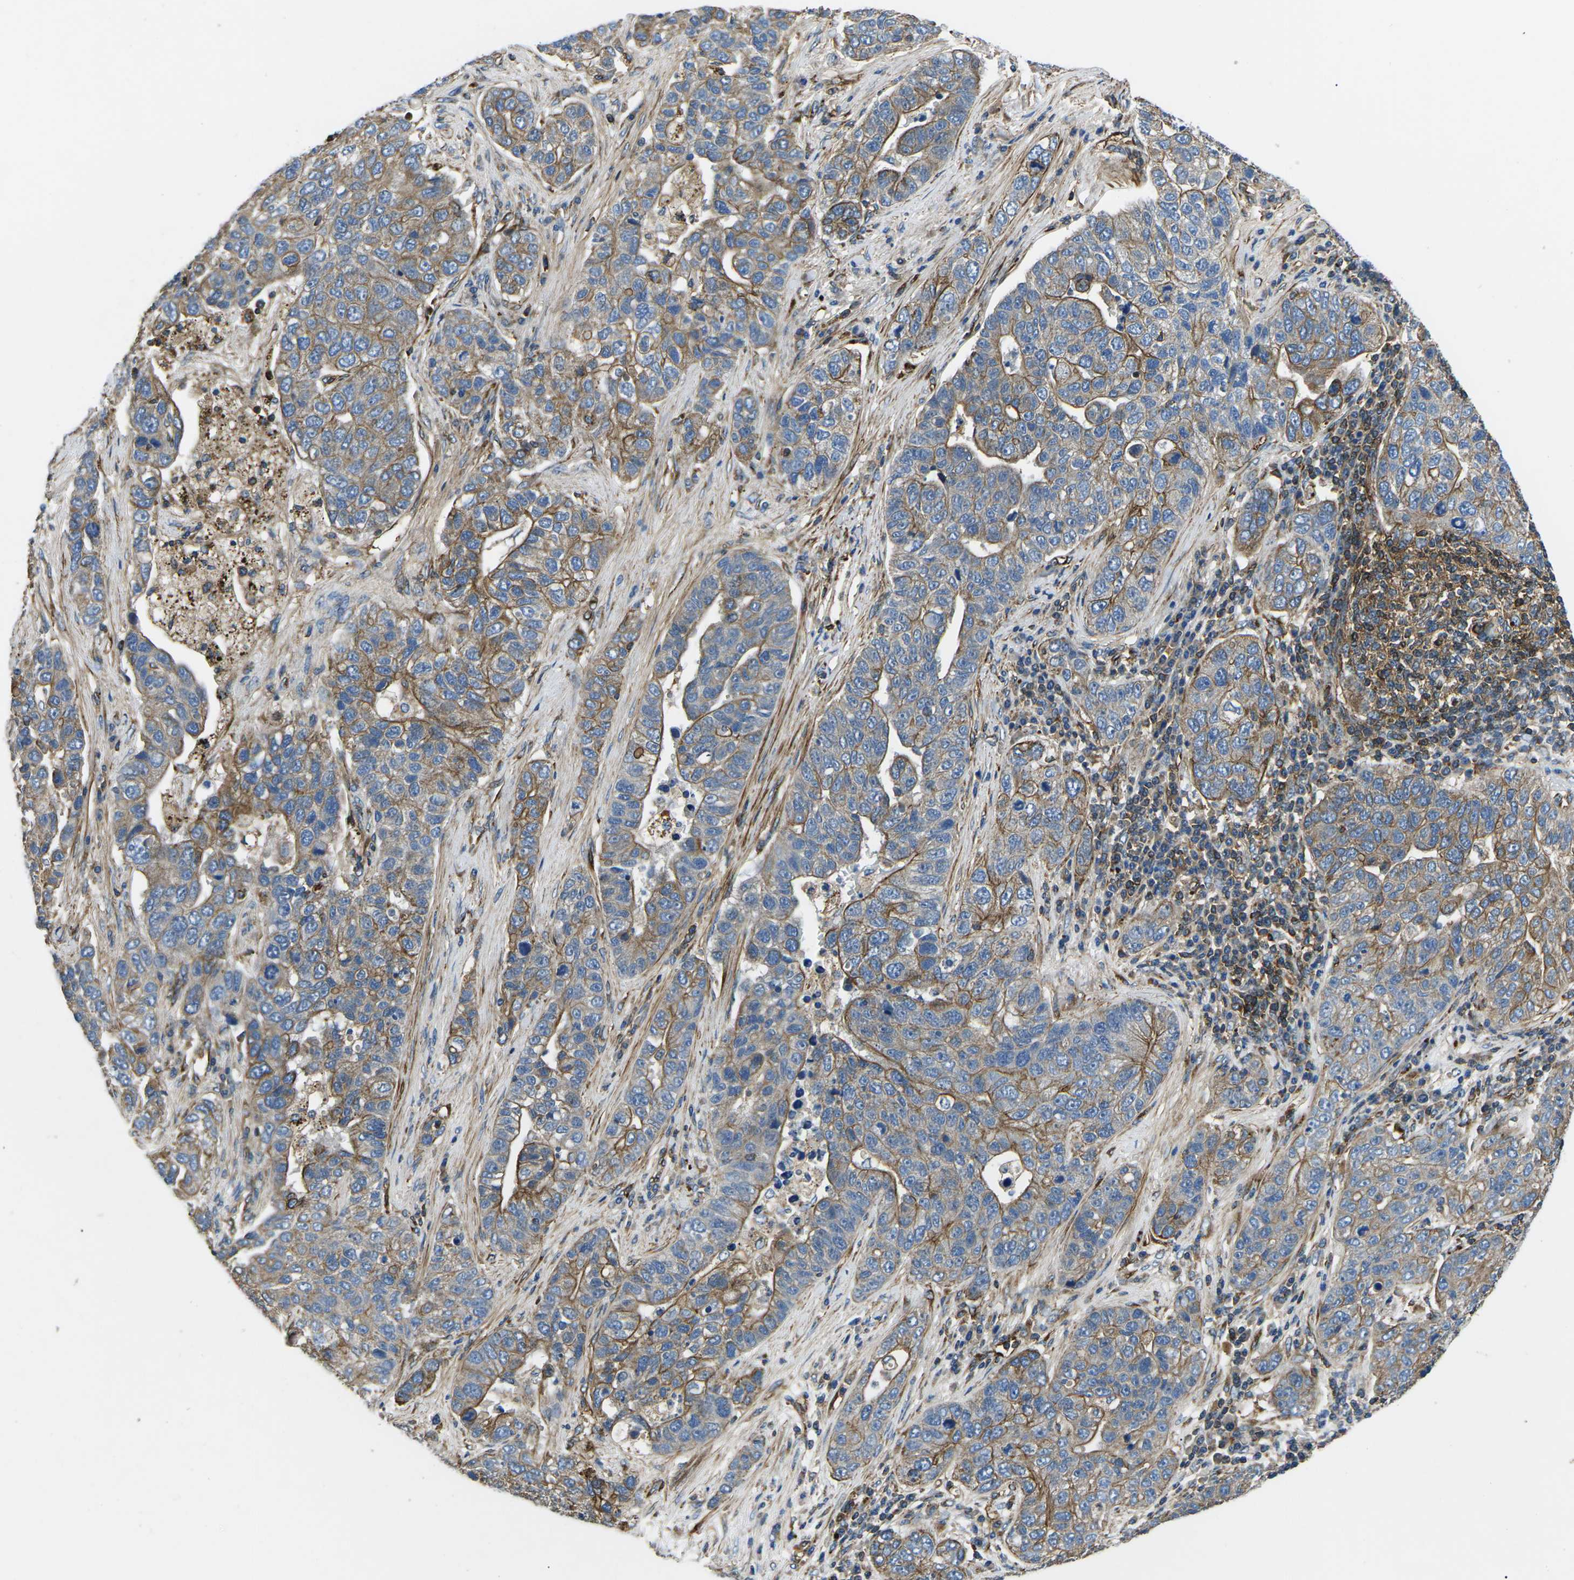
{"staining": {"intensity": "moderate", "quantity": ">75%", "location": "cytoplasmic/membranous"}, "tissue": "pancreatic cancer", "cell_type": "Tumor cells", "image_type": "cancer", "snomed": [{"axis": "morphology", "description": "Adenocarcinoma, NOS"}, {"axis": "topography", "description": "Pancreas"}], "caption": "Immunohistochemical staining of pancreatic adenocarcinoma reveals medium levels of moderate cytoplasmic/membranous positivity in approximately >75% of tumor cells.", "gene": "KCNJ15", "patient": {"sex": "female", "age": 61}}